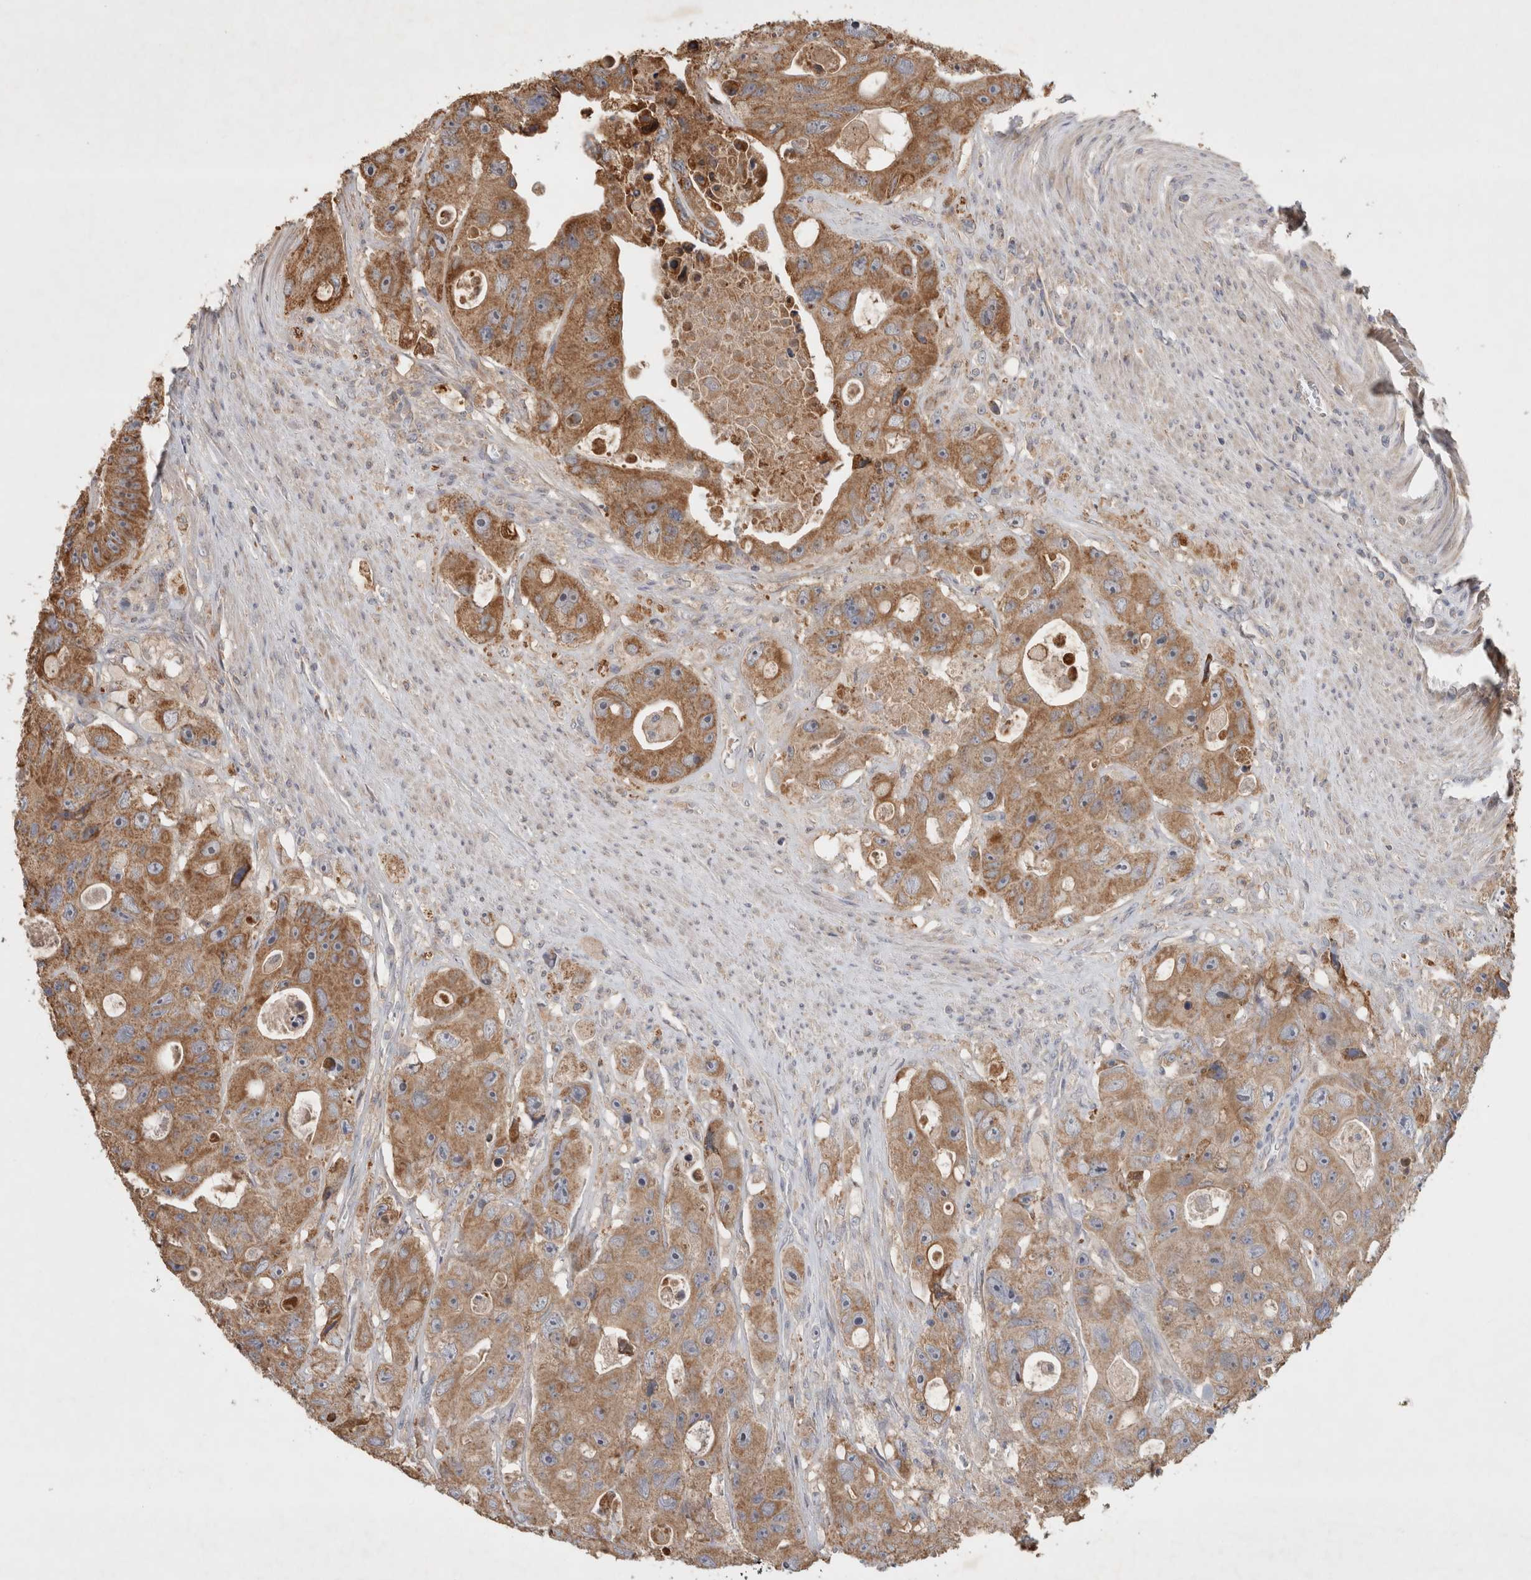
{"staining": {"intensity": "moderate", "quantity": ">75%", "location": "cytoplasmic/membranous"}, "tissue": "colorectal cancer", "cell_type": "Tumor cells", "image_type": "cancer", "snomed": [{"axis": "morphology", "description": "Adenocarcinoma, NOS"}, {"axis": "topography", "description": "Colon"}], "caption": "This photomicrograph displays immunohistochemistry (IHC) staining of human colorectal adenocarcinoma, with medium moderate cytoplasmic/membranous expression in about >75% of tumor cells.", "gene": "SERAC1", "patient": {"sex": "female", "age": 46}}